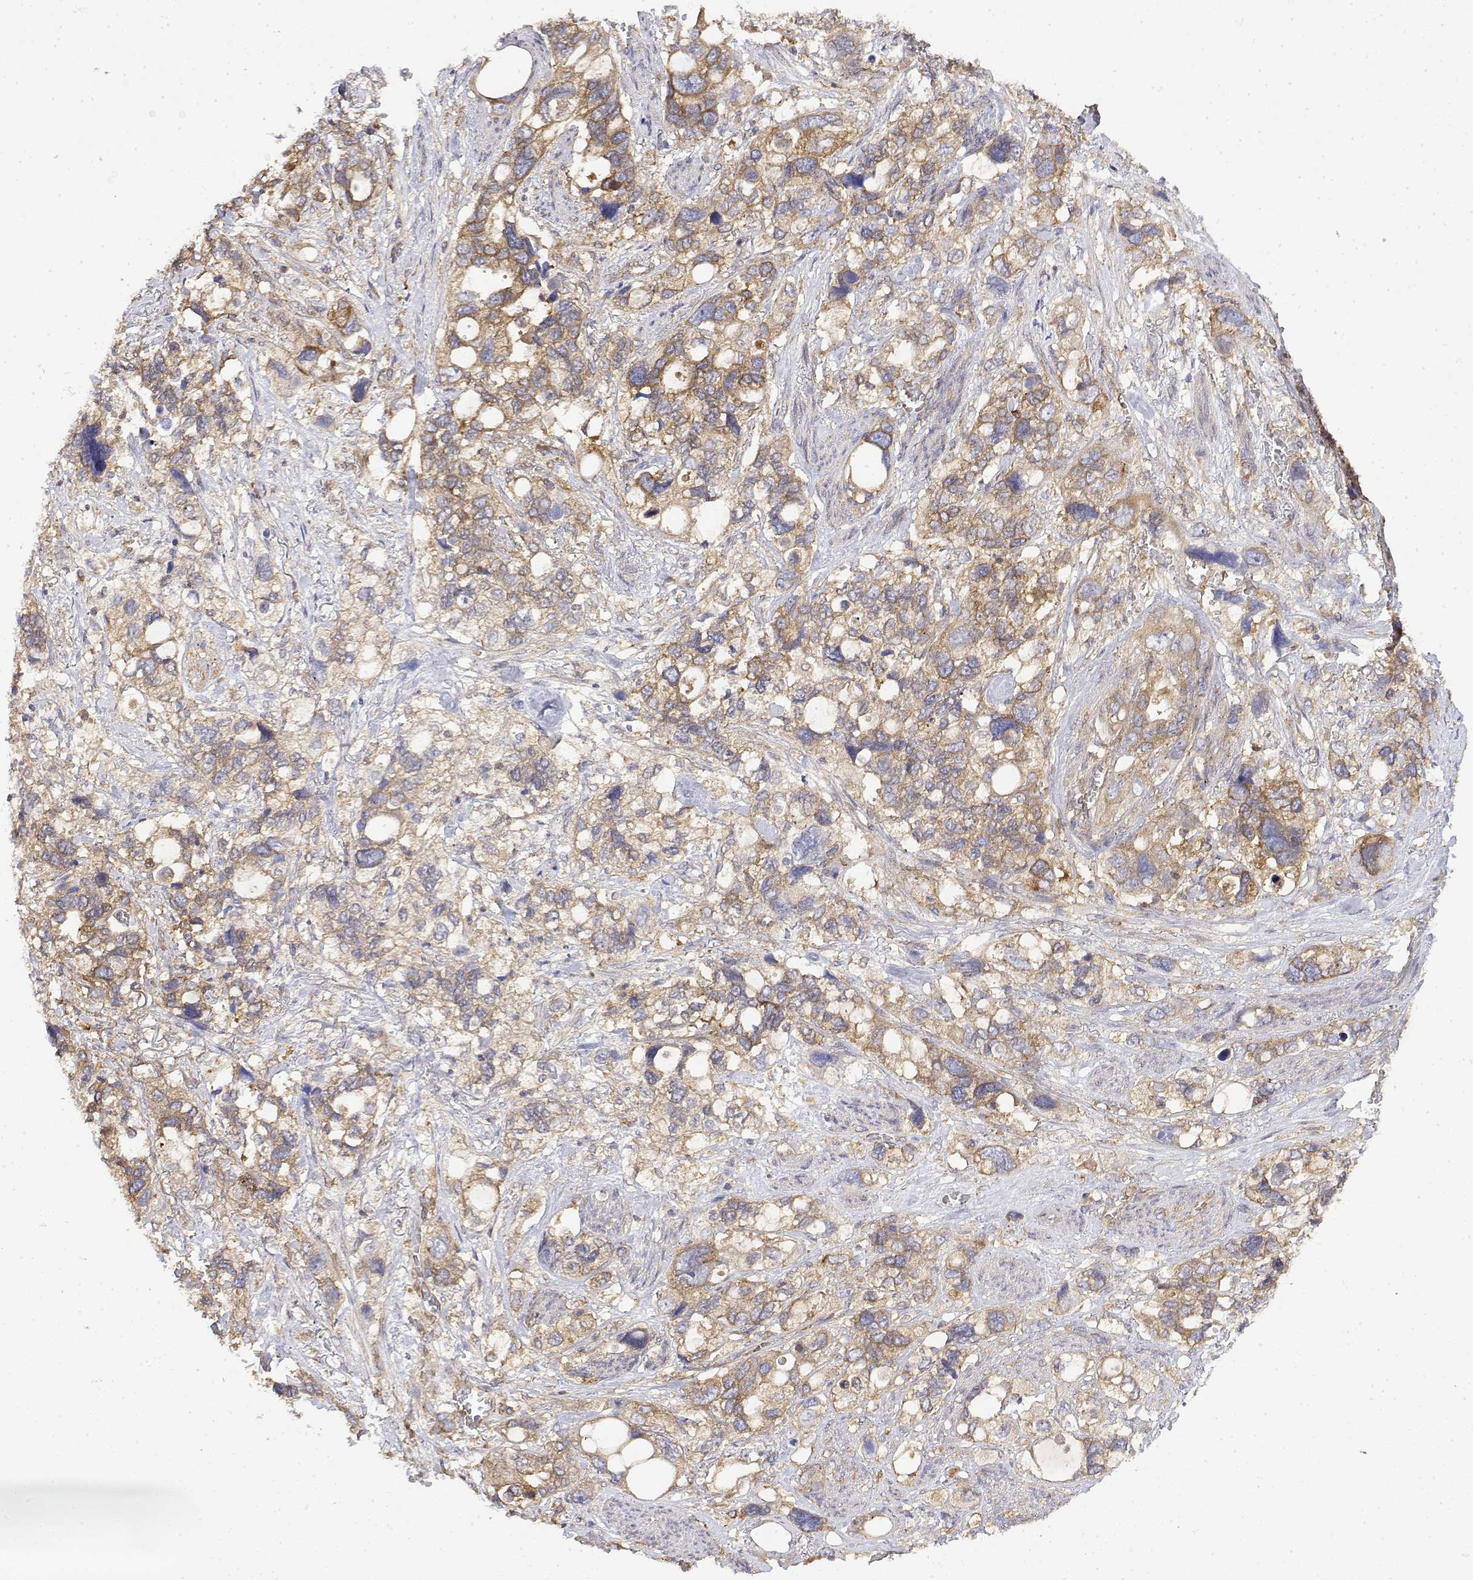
{"staining": {"intensity": "moderate", "quantity": ">75%", "location": "cytoplasmic/membranous"}, "tissue": "stomach cancer", "cell_type": "Tumor cells", "image_type": "cancer", "snomed": [{"axis": "morphology", "description": "Adenocarcinoma, NOS"}, {"axis": "topography", "description": "Stomach, upper"}], "caption": "Stomach cancer stained with a brown dye reveals moderate cytoplasmic/membranous positive staining in about >75% of tumor cells.", "gene": "PACSIN2", "patient": {"sex": "female", "age": 81}}